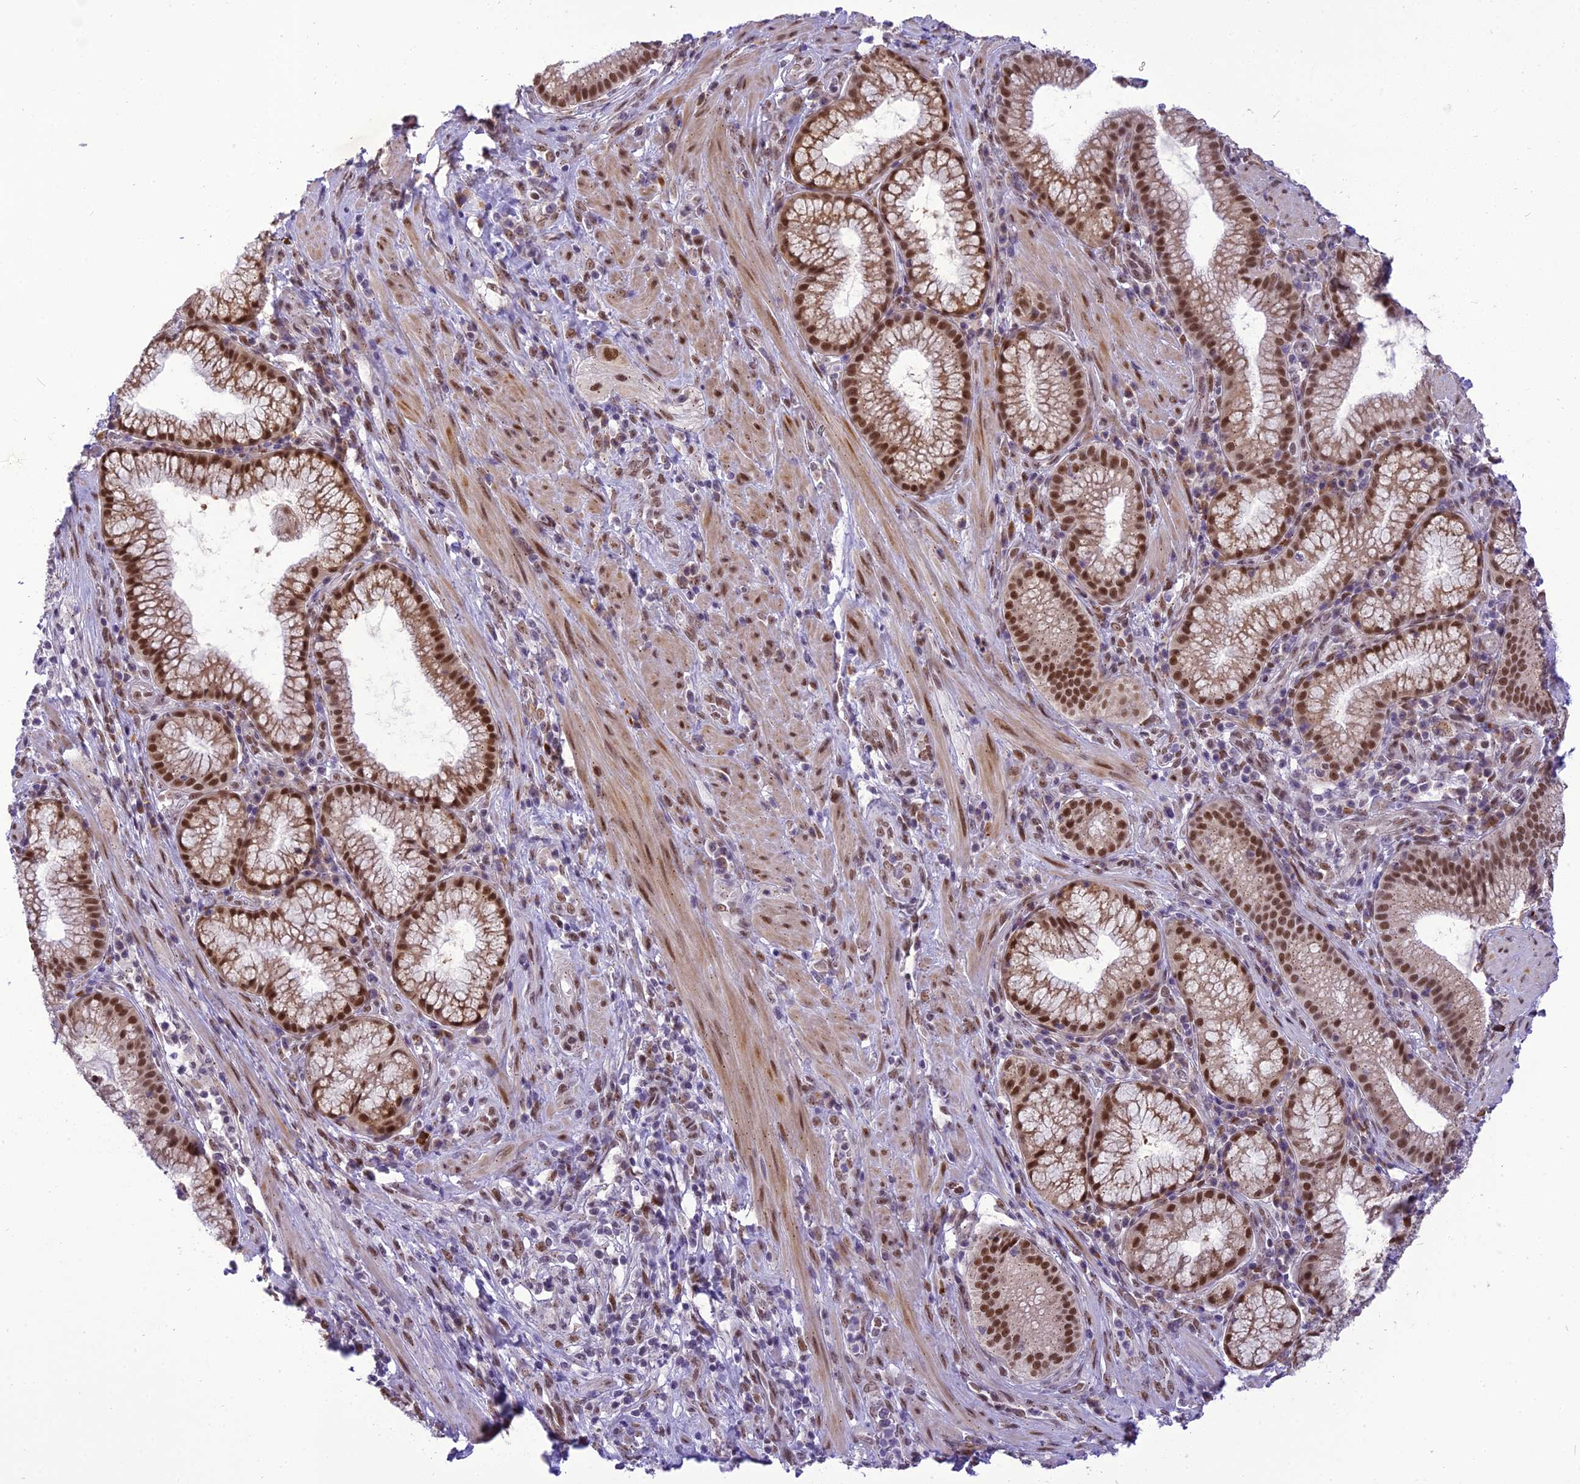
{"staining": {"intensity": "strong", "quantity": ">75%", "location": "nuclear"}, "tissue": "pancreatic cancer", "cell_type": "Tumor cells", "image_type": "cancer", "snomed": [{"axis": "morphology", "description": "Adenocarcinoma, NOS"}, {"axis": "topography", "description": "Pancreas"}], "caption": "This photomicrograph exhibits IHC staining of human pancreatic cancer, with high strong nuclear positivity in approximately >75% of tumor cells.", "gene": "IRF2BP1", "patient": {"sex": "male", "age": 72}}